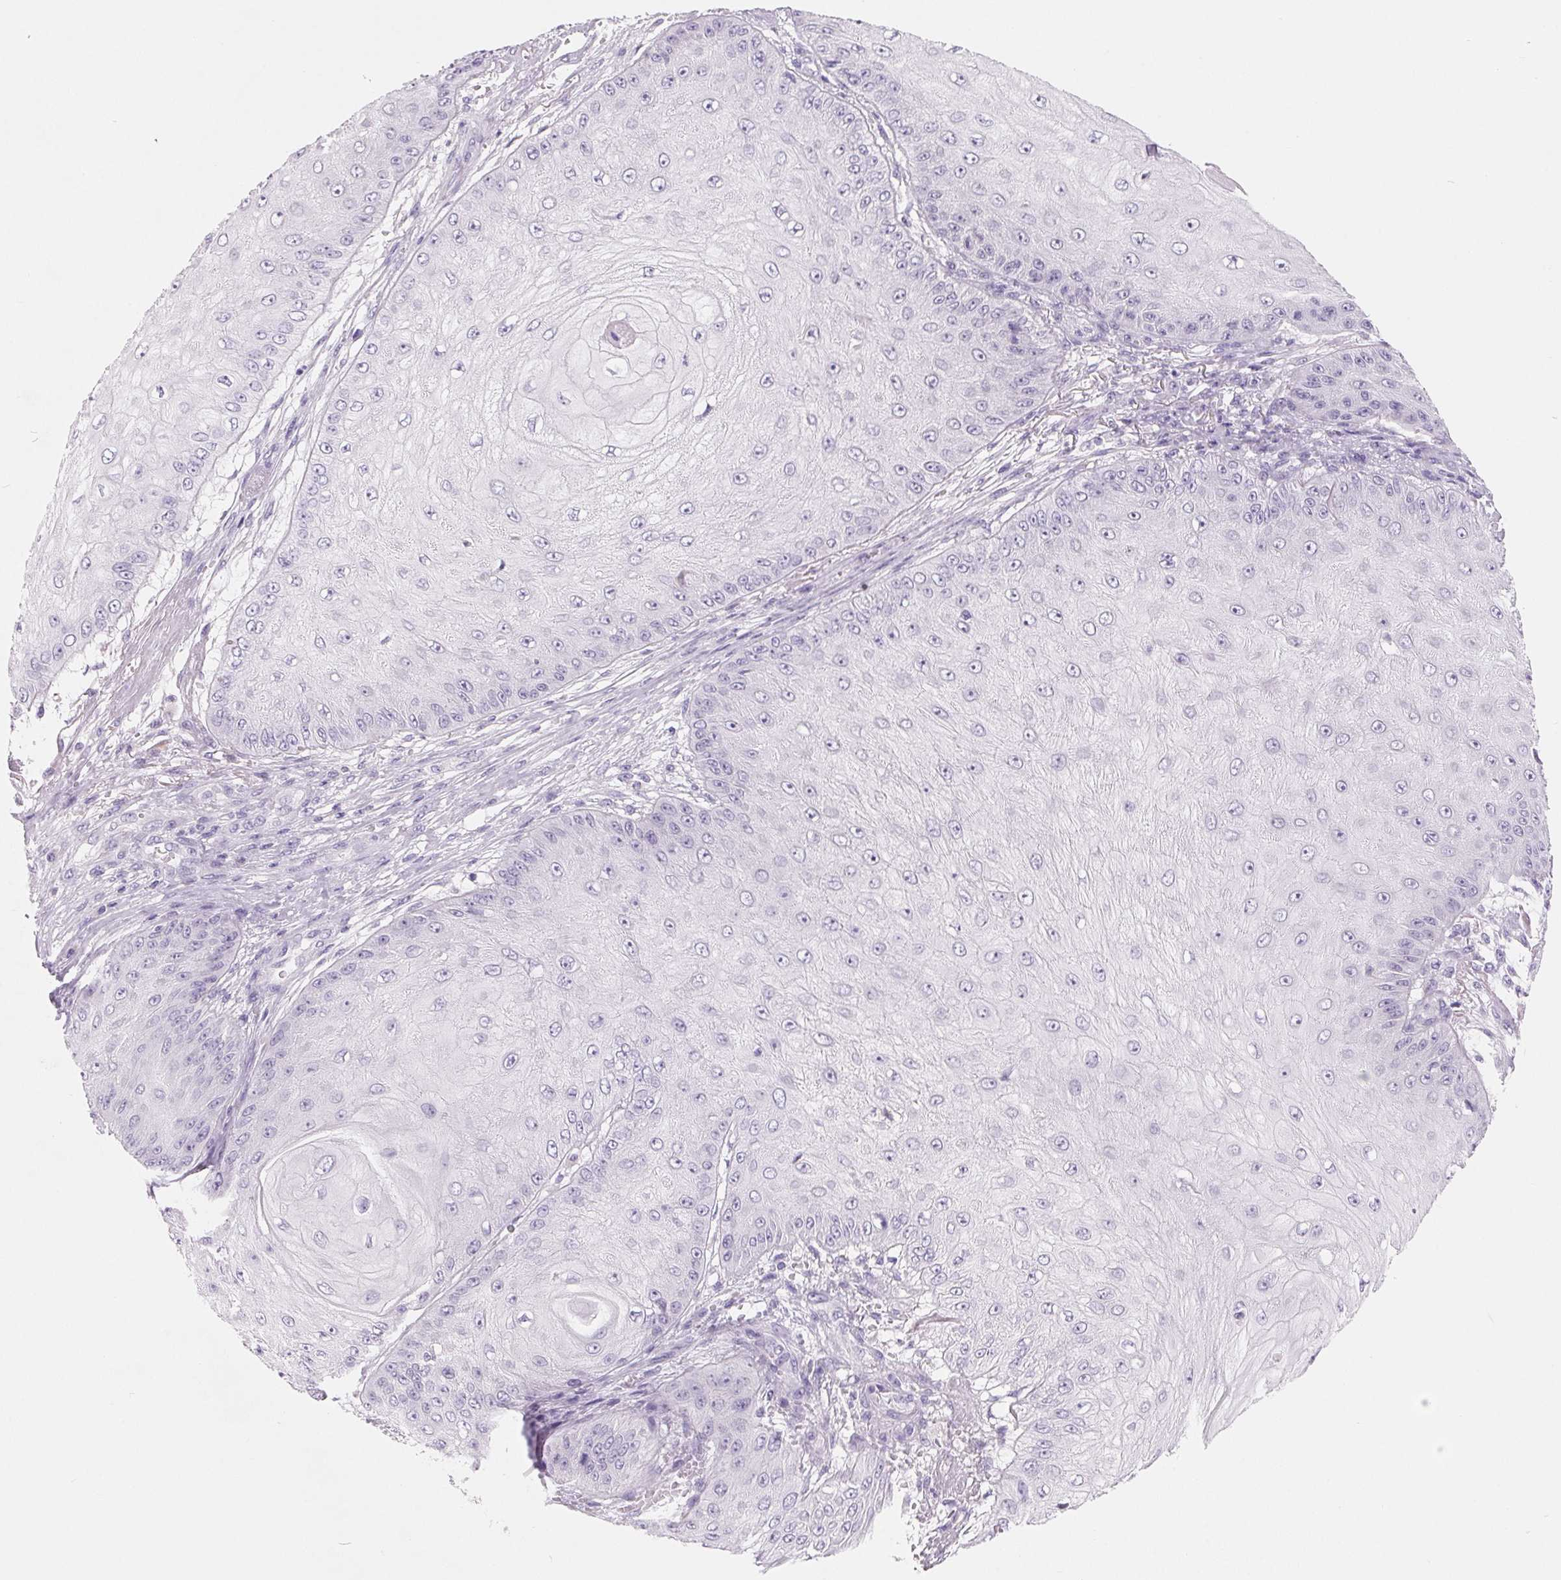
{"staining": {"intensity": "negative", "quantity": "none", "location": "none"}, "tissue": "skin cancer", "cell_type": "Tumor cells", "image_type": "cancer", "snomed": [{"axis": "morphology", "description": "Squamous cell carcinoma, NOS"}, {"axis": "topography", "description": "Skin"}], "caption": "Protein analysis of skin cancer demonstrates no significant expression in tumor cells. (Brightfield microscopy of DAB (3,3'-diaminobenzidine) IHC at high magnification).", "gene": "SPACA5B", "patient": {"sex": "male", "age": 70}}